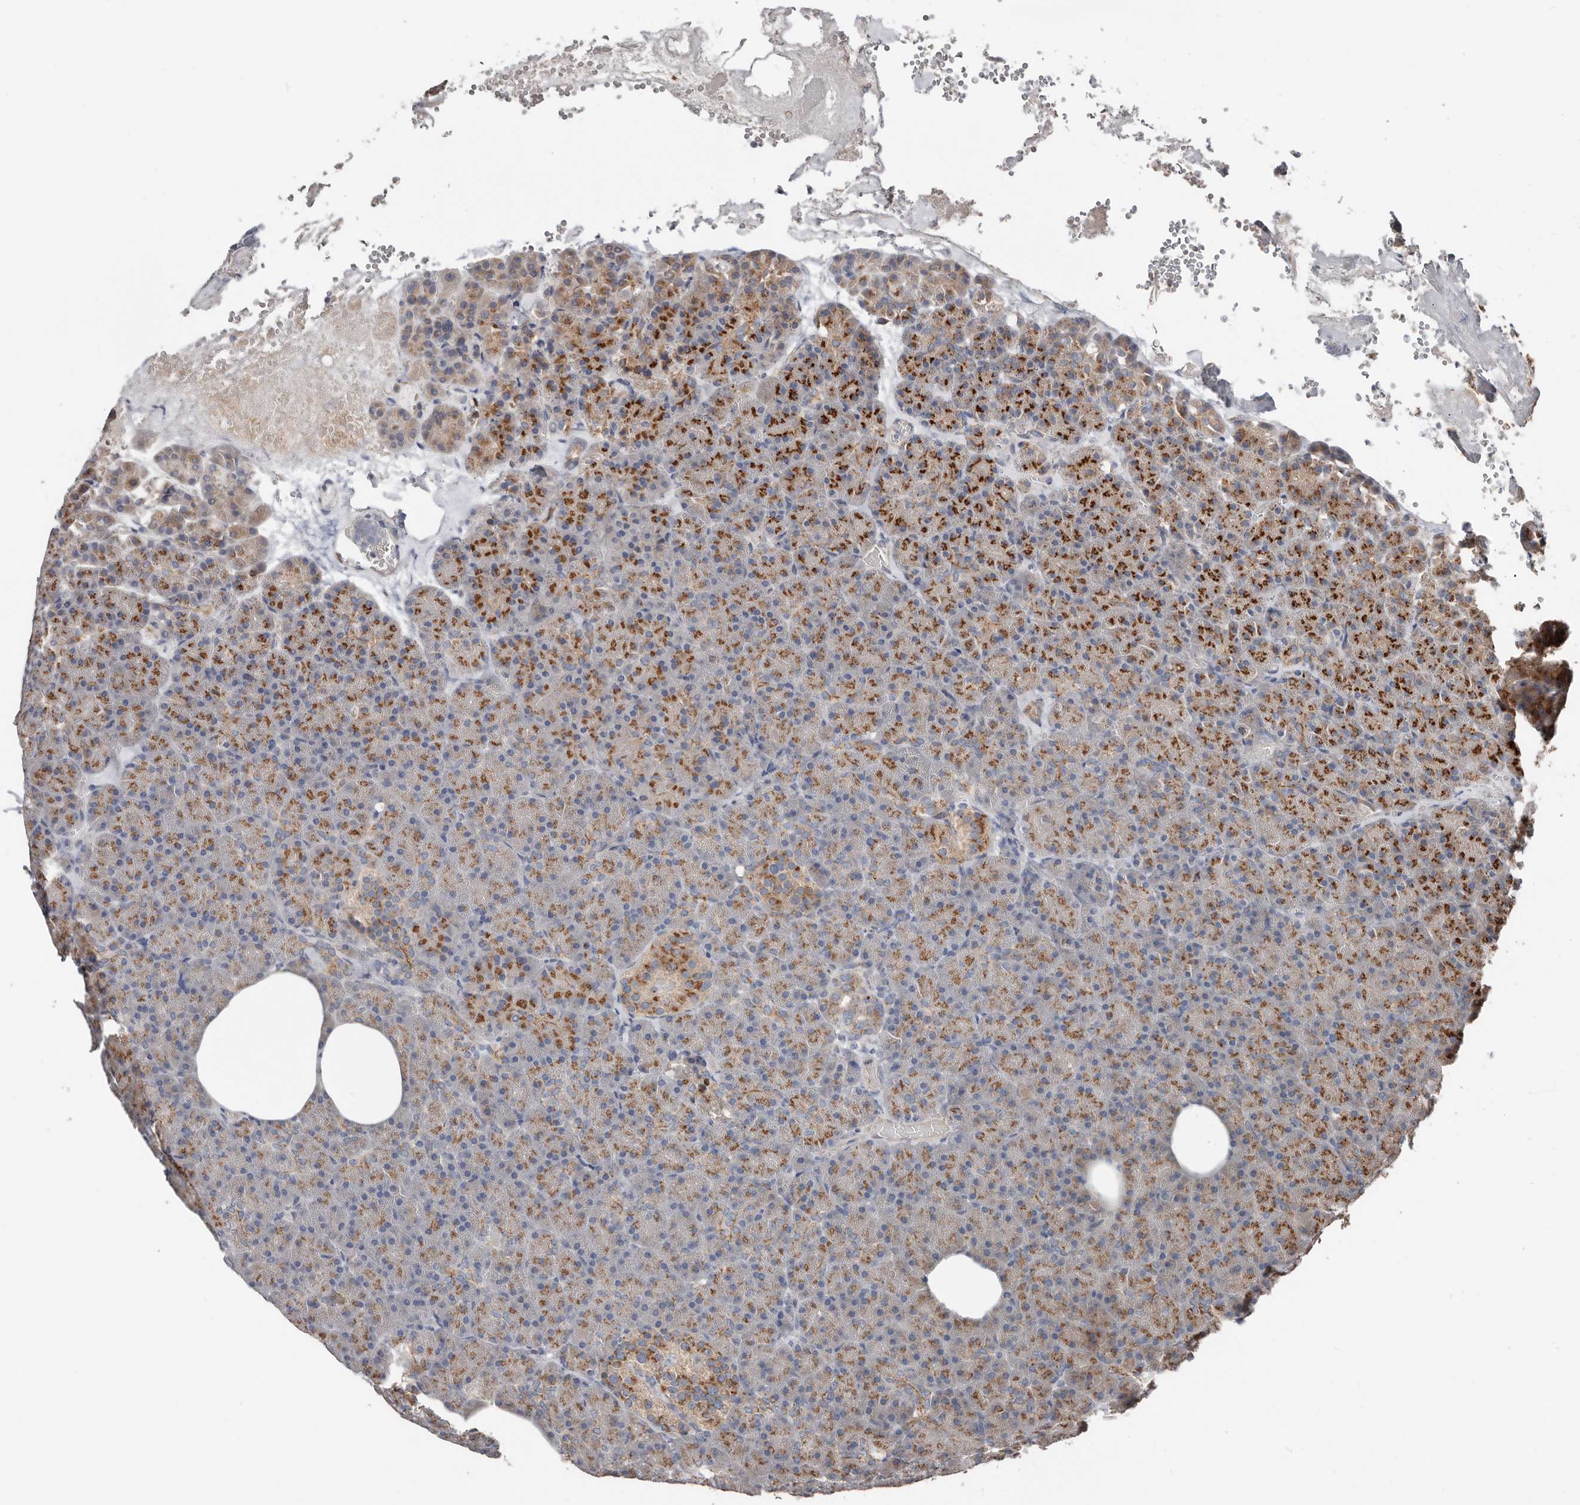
{"staining": {"intensity": "moderate", "quantity": ">75%", "location": "cytoplasmic/membranous"}, "tissue": "pancreas", "cell_type": "Exocrine glandular cells", "image_type": "normal", "snomed": [{"axis": "morphology", "description": "Normal tissue, NOS"}, {"axis": "morphology", "description": "Carcinoid, malignant, NOS"}, {"axis": "topography", "description": "Pancreas"}], "caption": "Exocrine glandular cells display moderate cytoplasmic/membranous expression in approximately >75% of cells in unremarkable pancreas.", "gene": "COG1", "patient": {"sex": "female", "age": 35}}